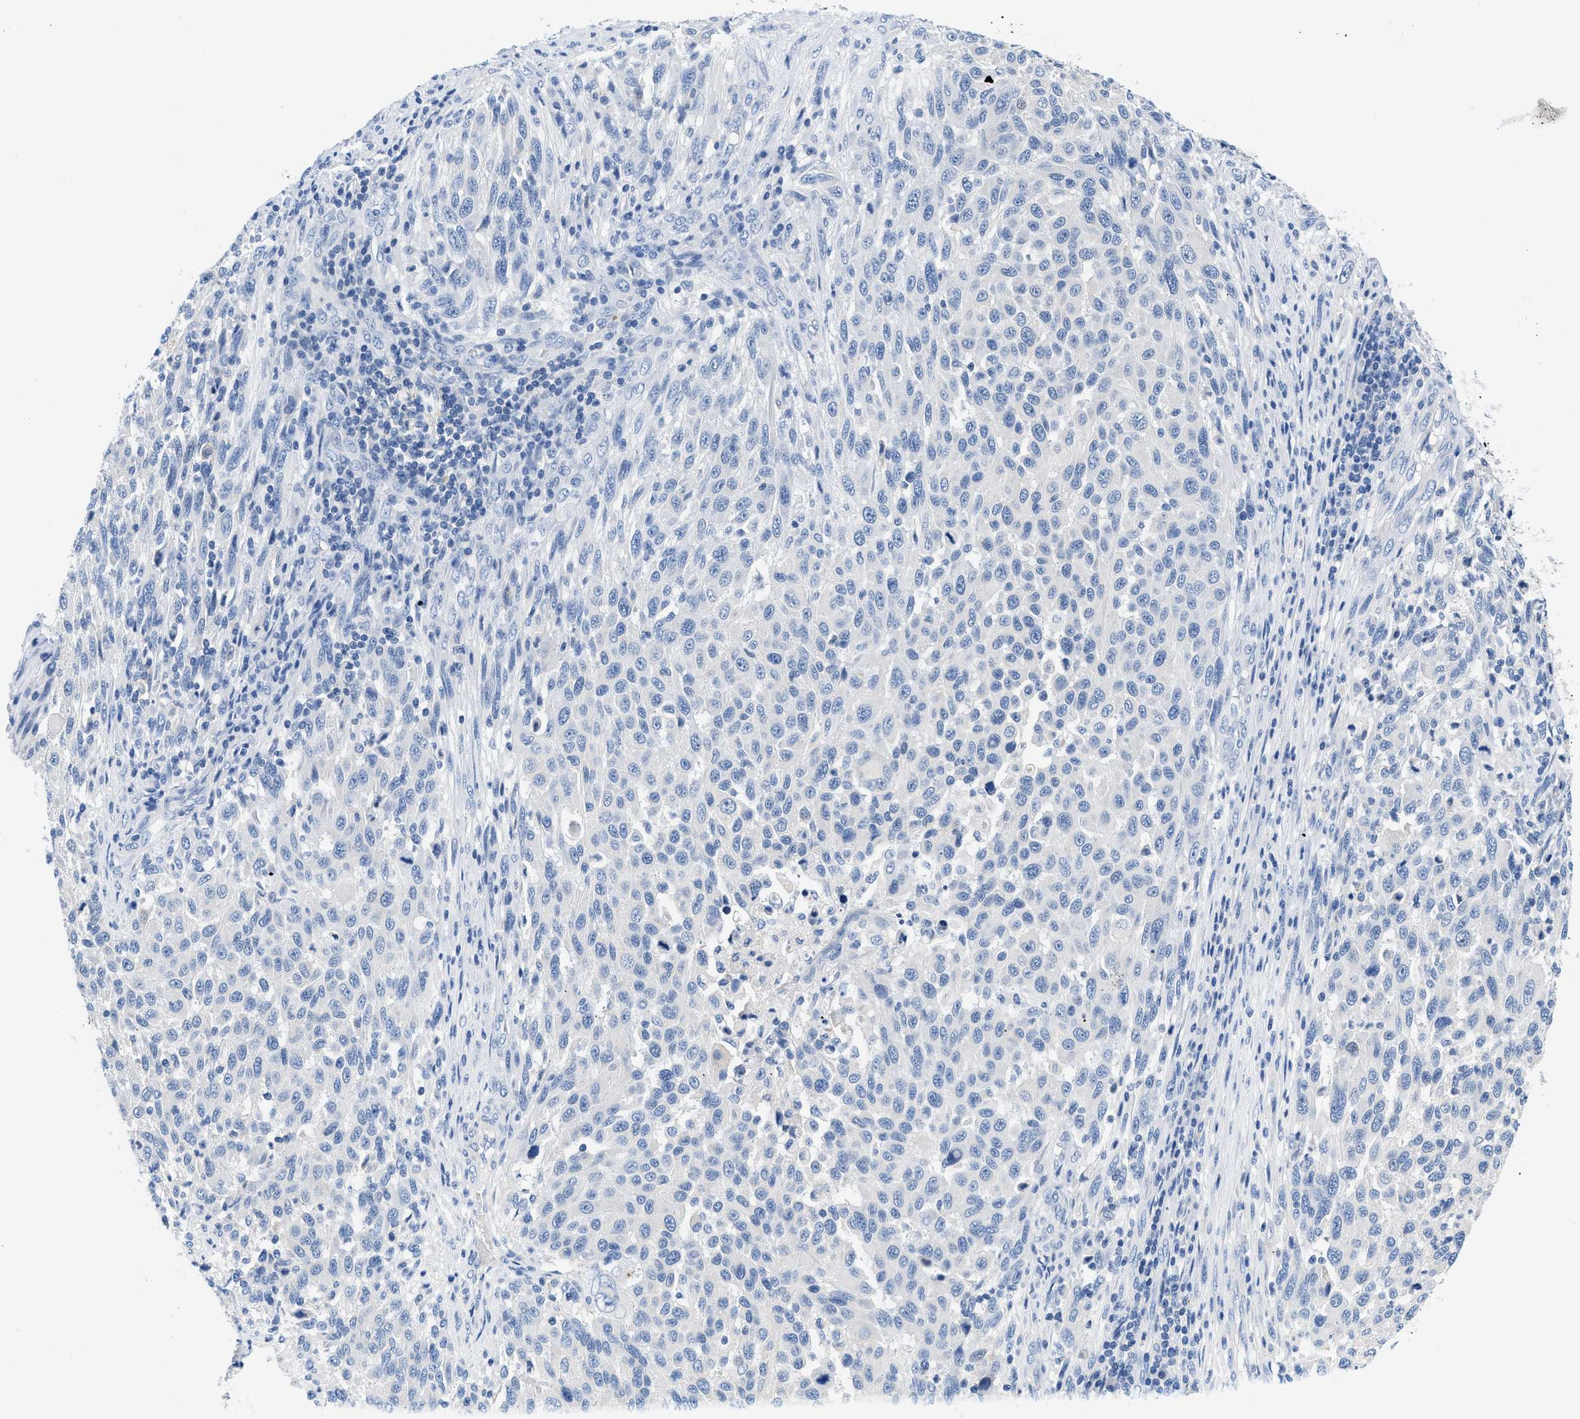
{"staining": {"intensity": "negative", "quantity": "none", "location": "none"}, "tissue": "melanoma", "cell_type": "Tumor cells", "image_type": "cancer", "snomed": [{"axis": "morphology", "description": "Malignant melanoma, Metastatic site"}, {"axis": "topography", "description": "Lymph node"}], "caption": "DAB (3,3'-diaminobenzidine) immunohistochemical staining of human malignant melanoma (metastatic site) reveals no significant expression in tumor cells.", "gene": "BPGM", "patient": {"sex": "male", "age": 61}}